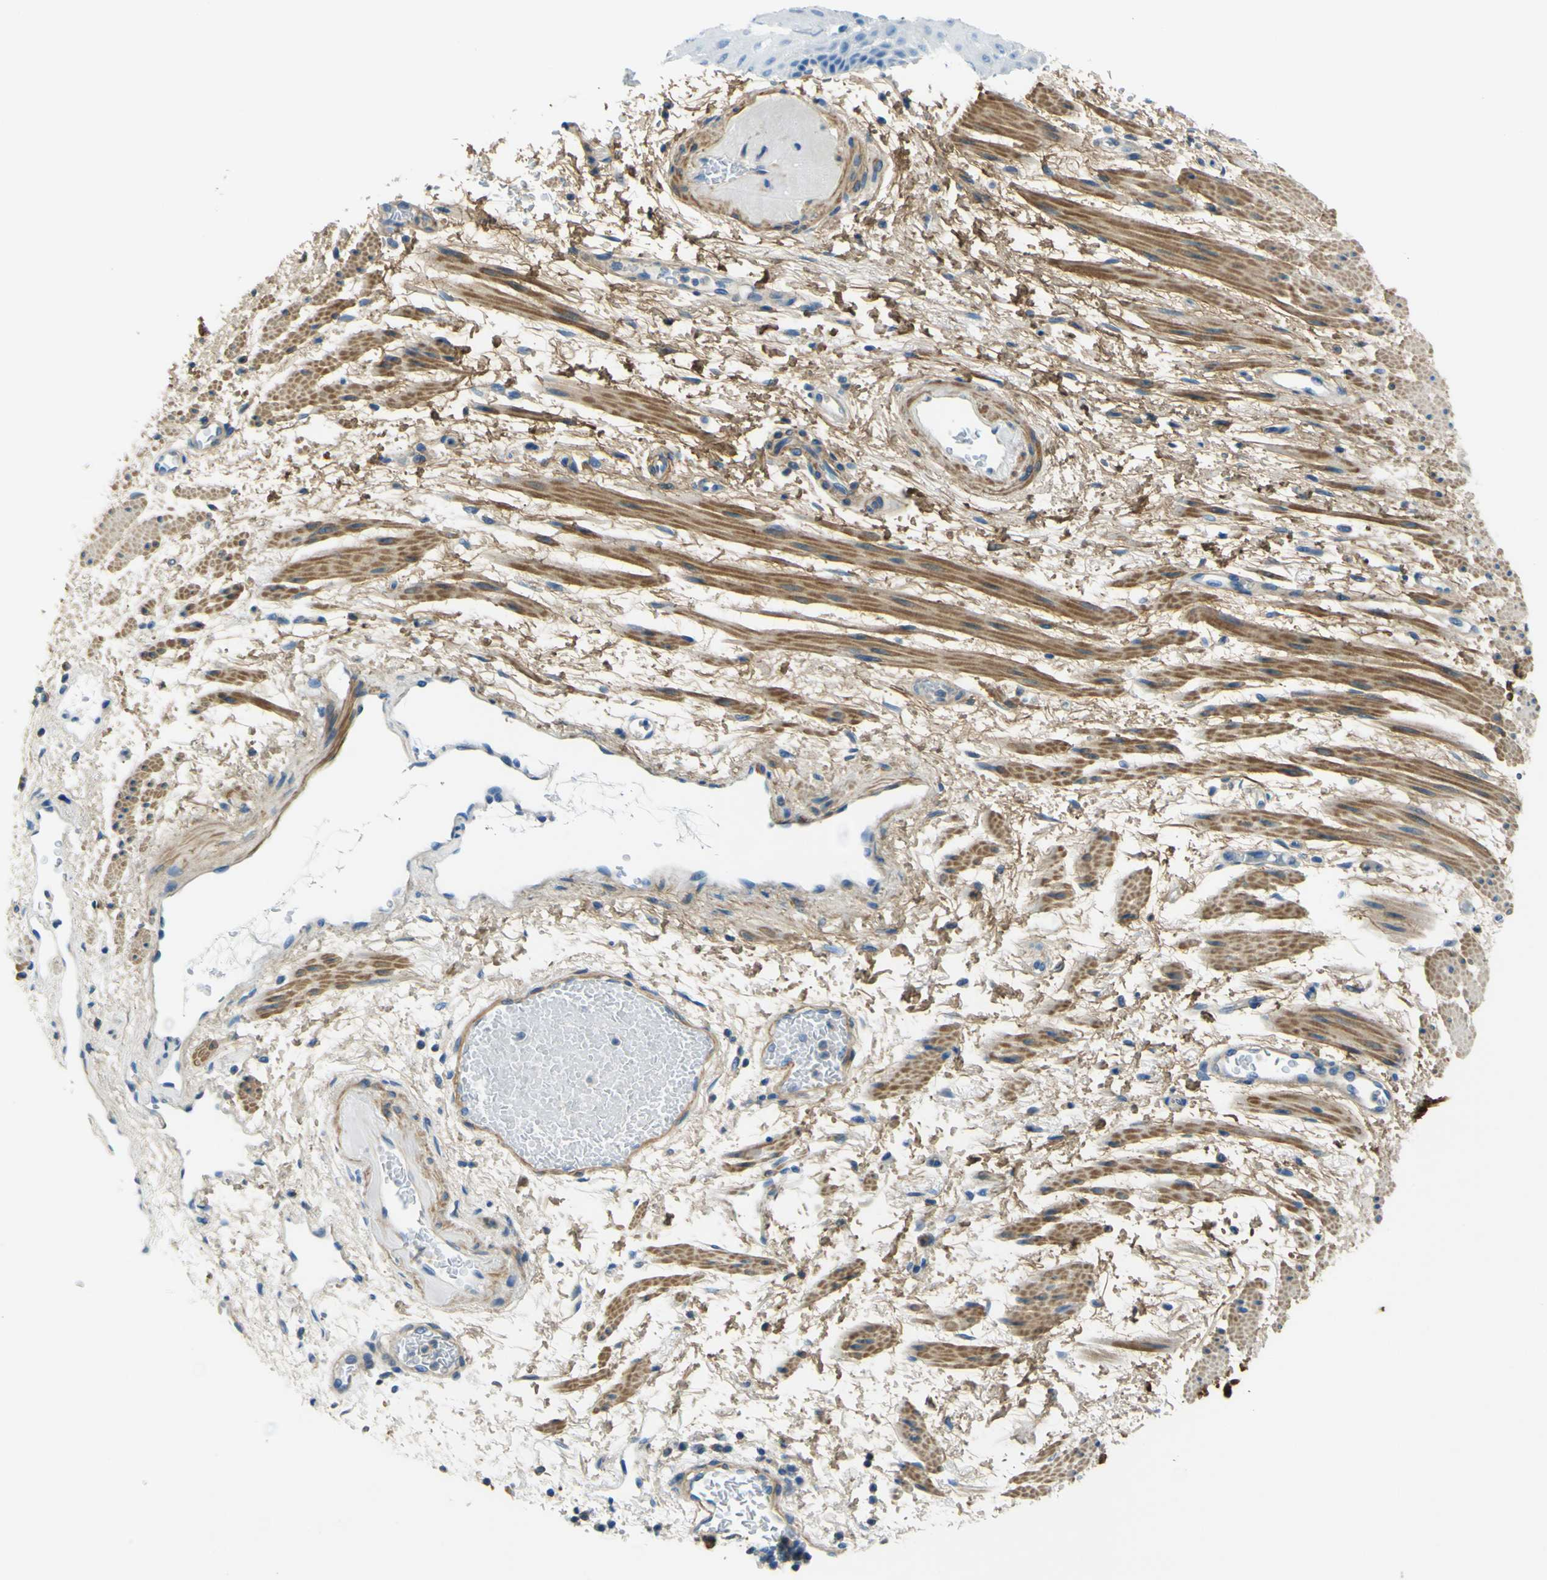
{"staining": {"intensity": "negative", "quantity": "none", "location": "none"}, "tissue": "esophagus", "cell_type": "Squamous epithelial cells", "image_type": "normal", "snomed": [{"axis": "morphology", "description": "Normal tissue, NOS"}, {"axis": "topography", "description": "Esophagus"}], "caption": "This micrograph is of unremarkable esophagus stained with immunohistochemistry (IHC) to label a protein in brown with the nuclei are counter-stained blue. There is no positivity in squamous epithelial cells.", "gene": "OGN", "patient": {"sex": "male", "age": 54}}